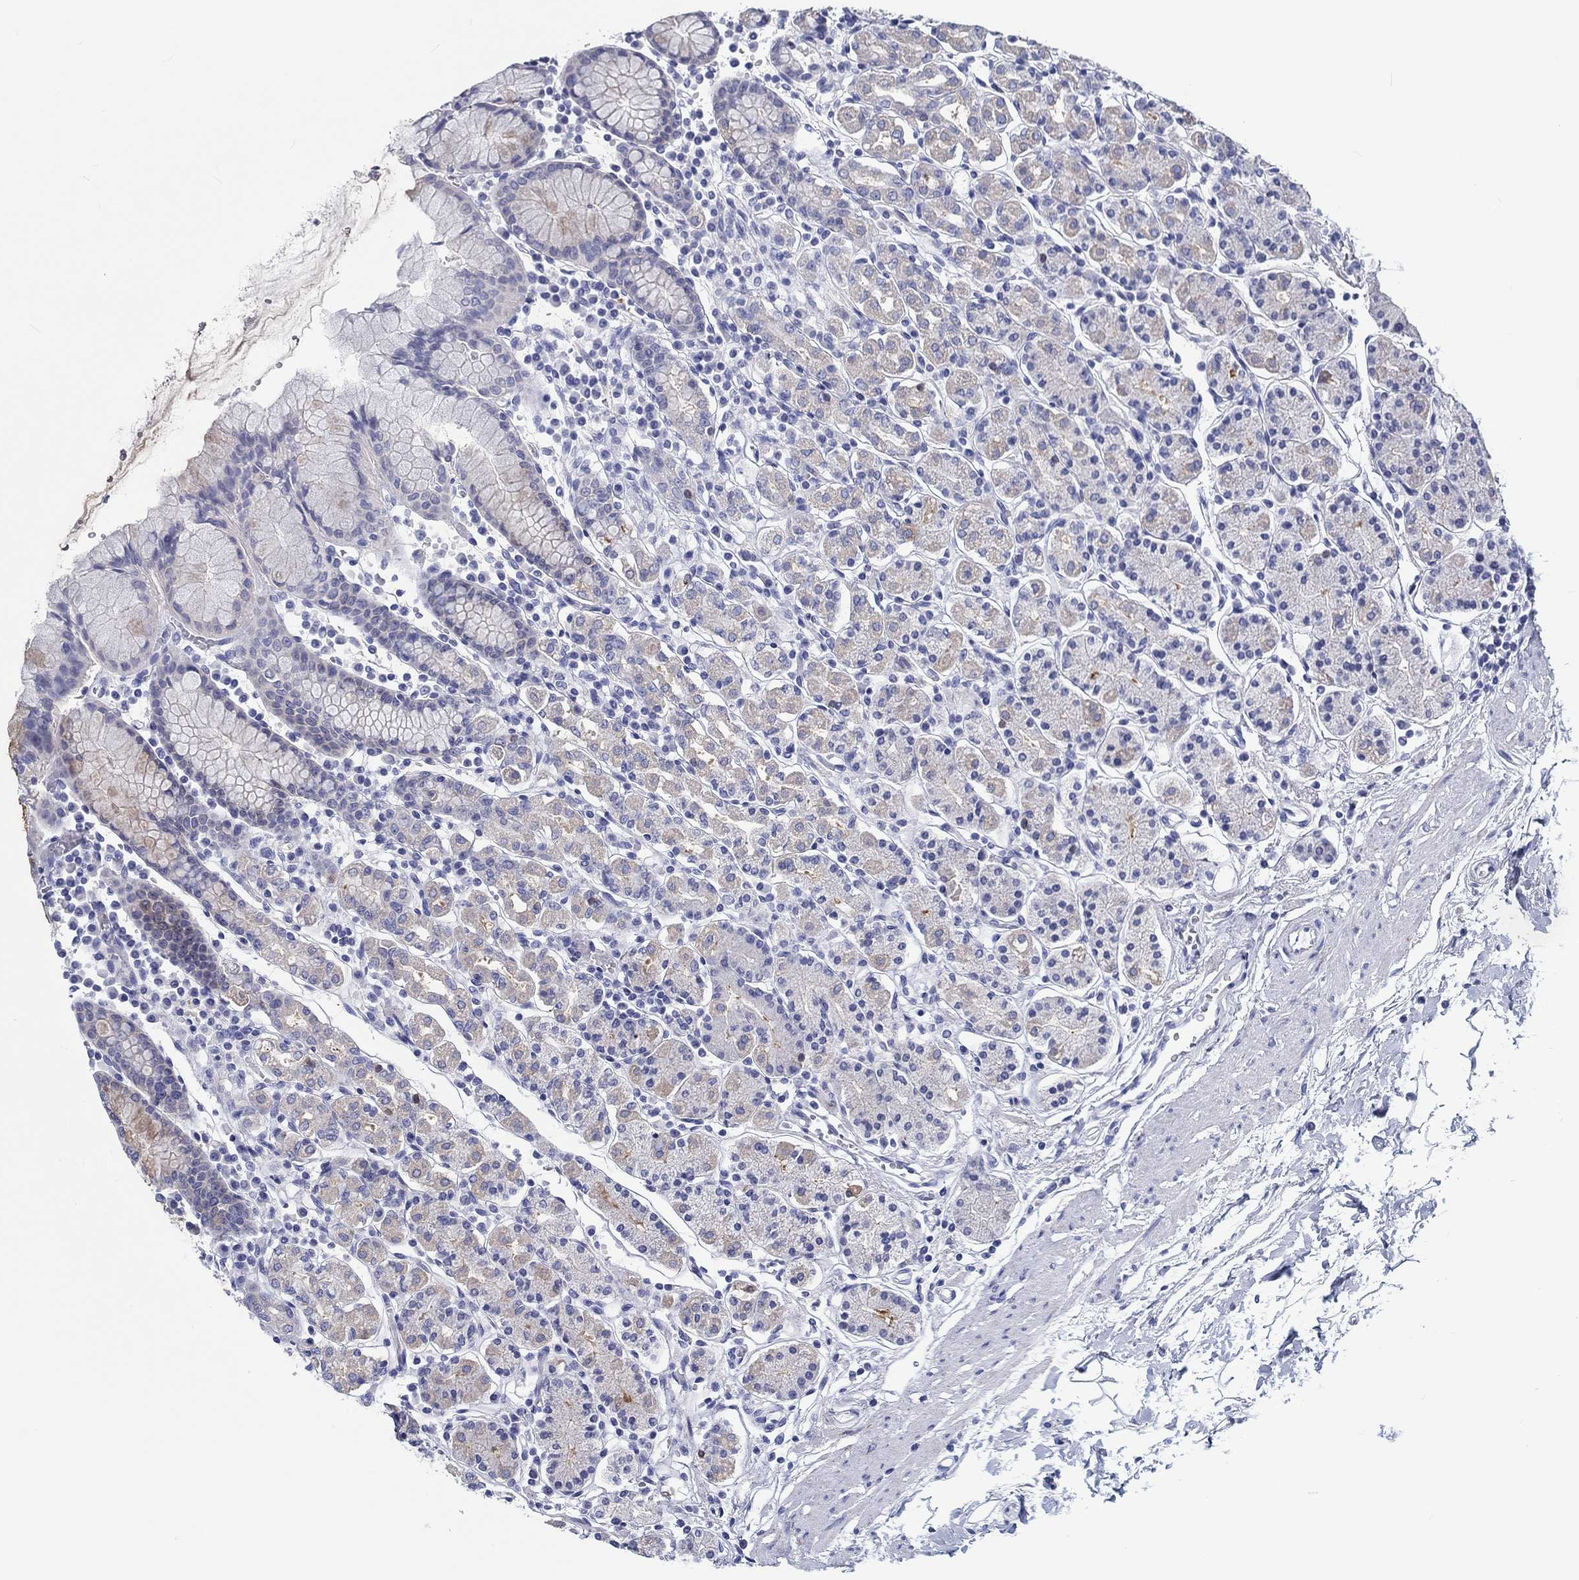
{"staining": {"intensity": "weak", "quantity": "25%-75%", "location": "cytoplasmic/membranous"}, "tissue": "stomach", "cell_type": "Glandular cells", "image_type": "normal", "snomed": [{"axis": "morphology", "description": "Normal tissue, NOS"}, {"axis": "topography", "description": "Stomach, upper"}, {"axis": "topography", "description": "Stomach"}], "caption": "A micrograph showing weak cytoplasmic/membranous expression in approximately 25%-75% of glandular cells in benign stomach, as visualized by brown immunohistochemical staining.", "gene": "H1", "patient": {"sex": "male", "age": 62}}